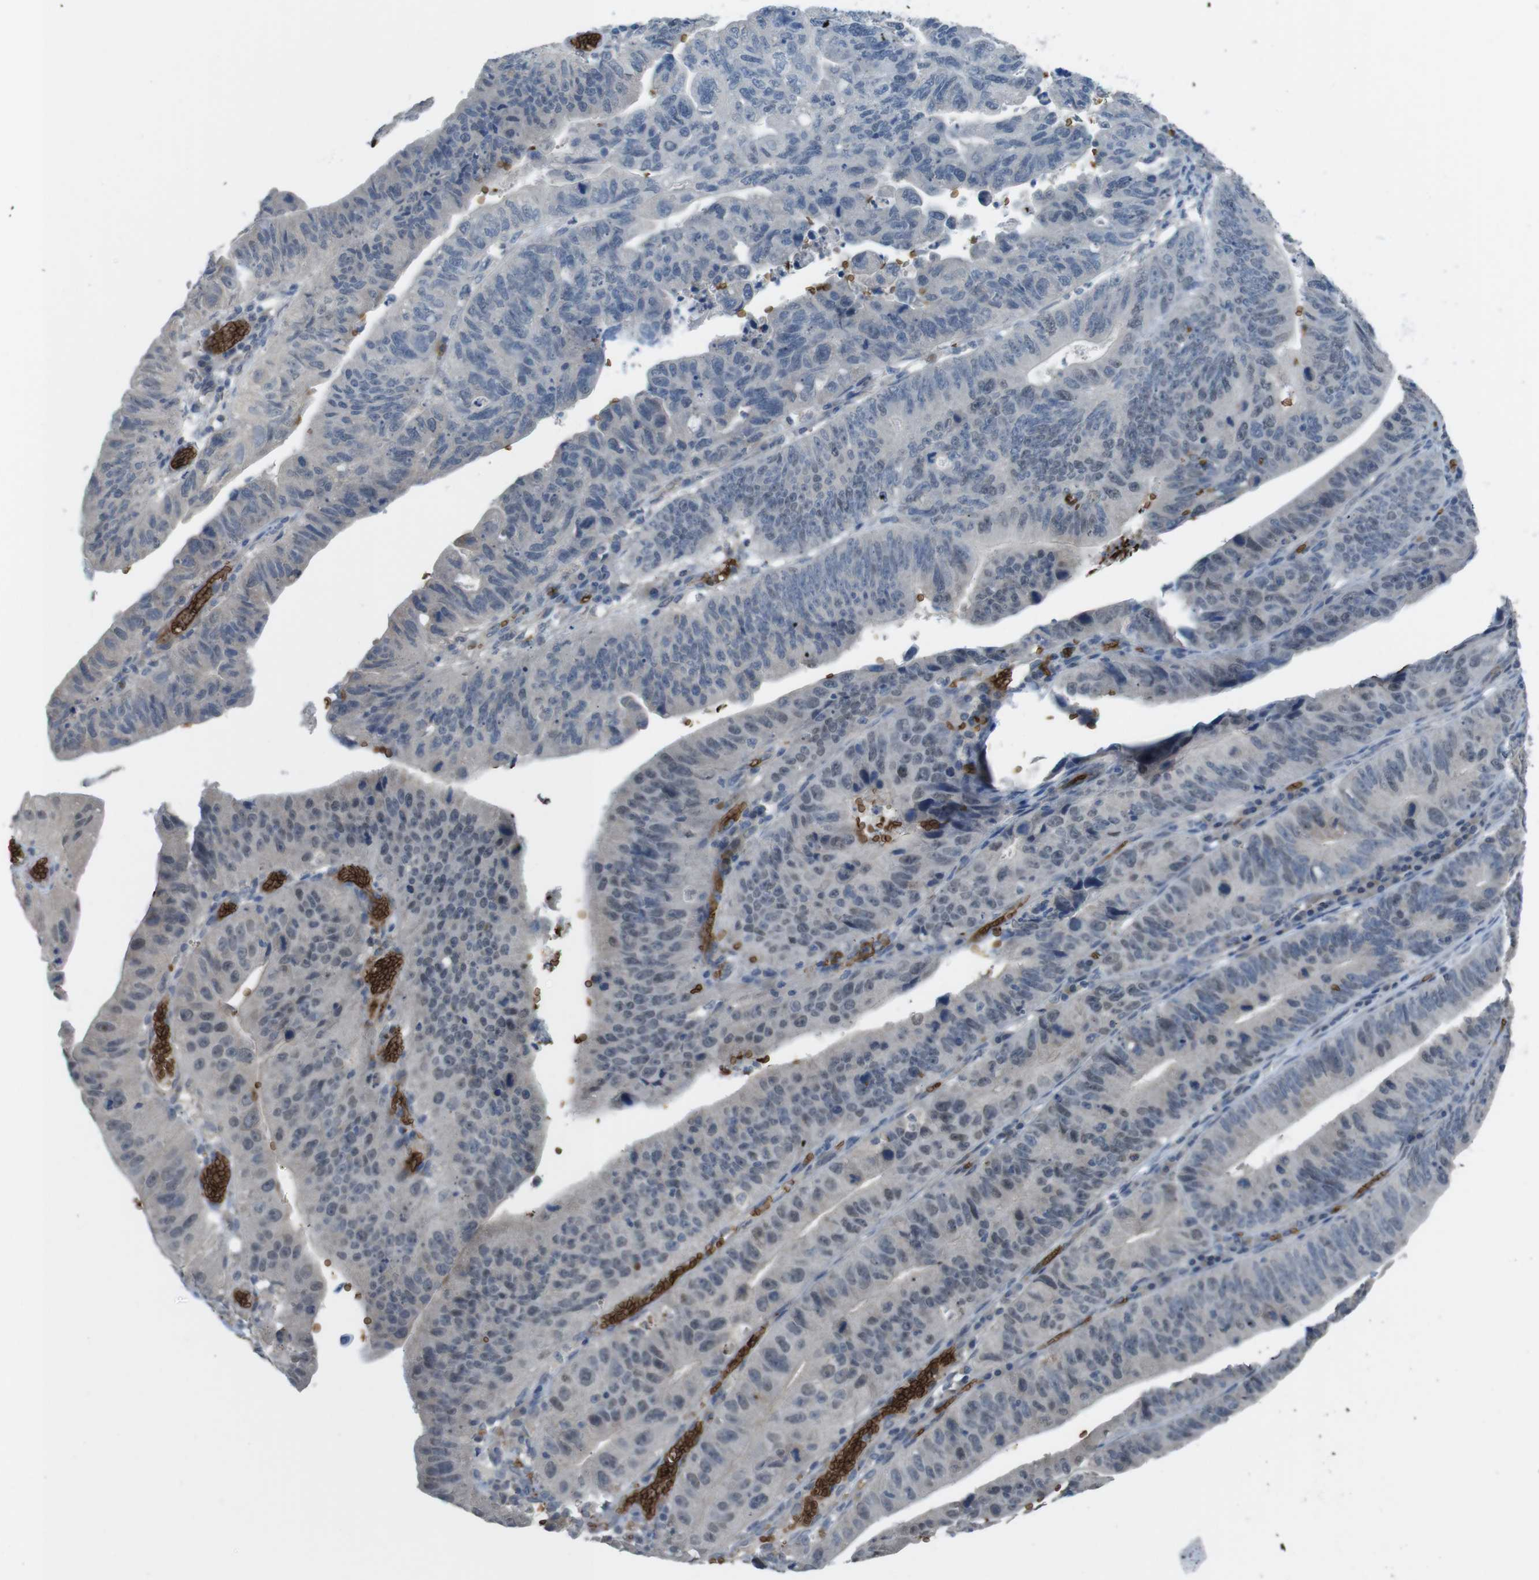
{"staining": {"intensity": "negative", "quantity": "none", "location": "none"}, "tissue": "stomach cancer", "cell_type": "Tumor cells", "image_type": "cancer", "snomed": [{"axis": "morphology", "description": "Adenocarcinoma, NOS"}, {"axis": "topography", "description": "Stomach"}], "caption": "This histopathology image is of adenocarcinoma (stomach) stained with IHC to label a protein in brown with the nuclei are counter-stained blue. There is no expression in tumor cells.", "gene": "GYPA", "patient": {"sex": "male", "age": 59}}